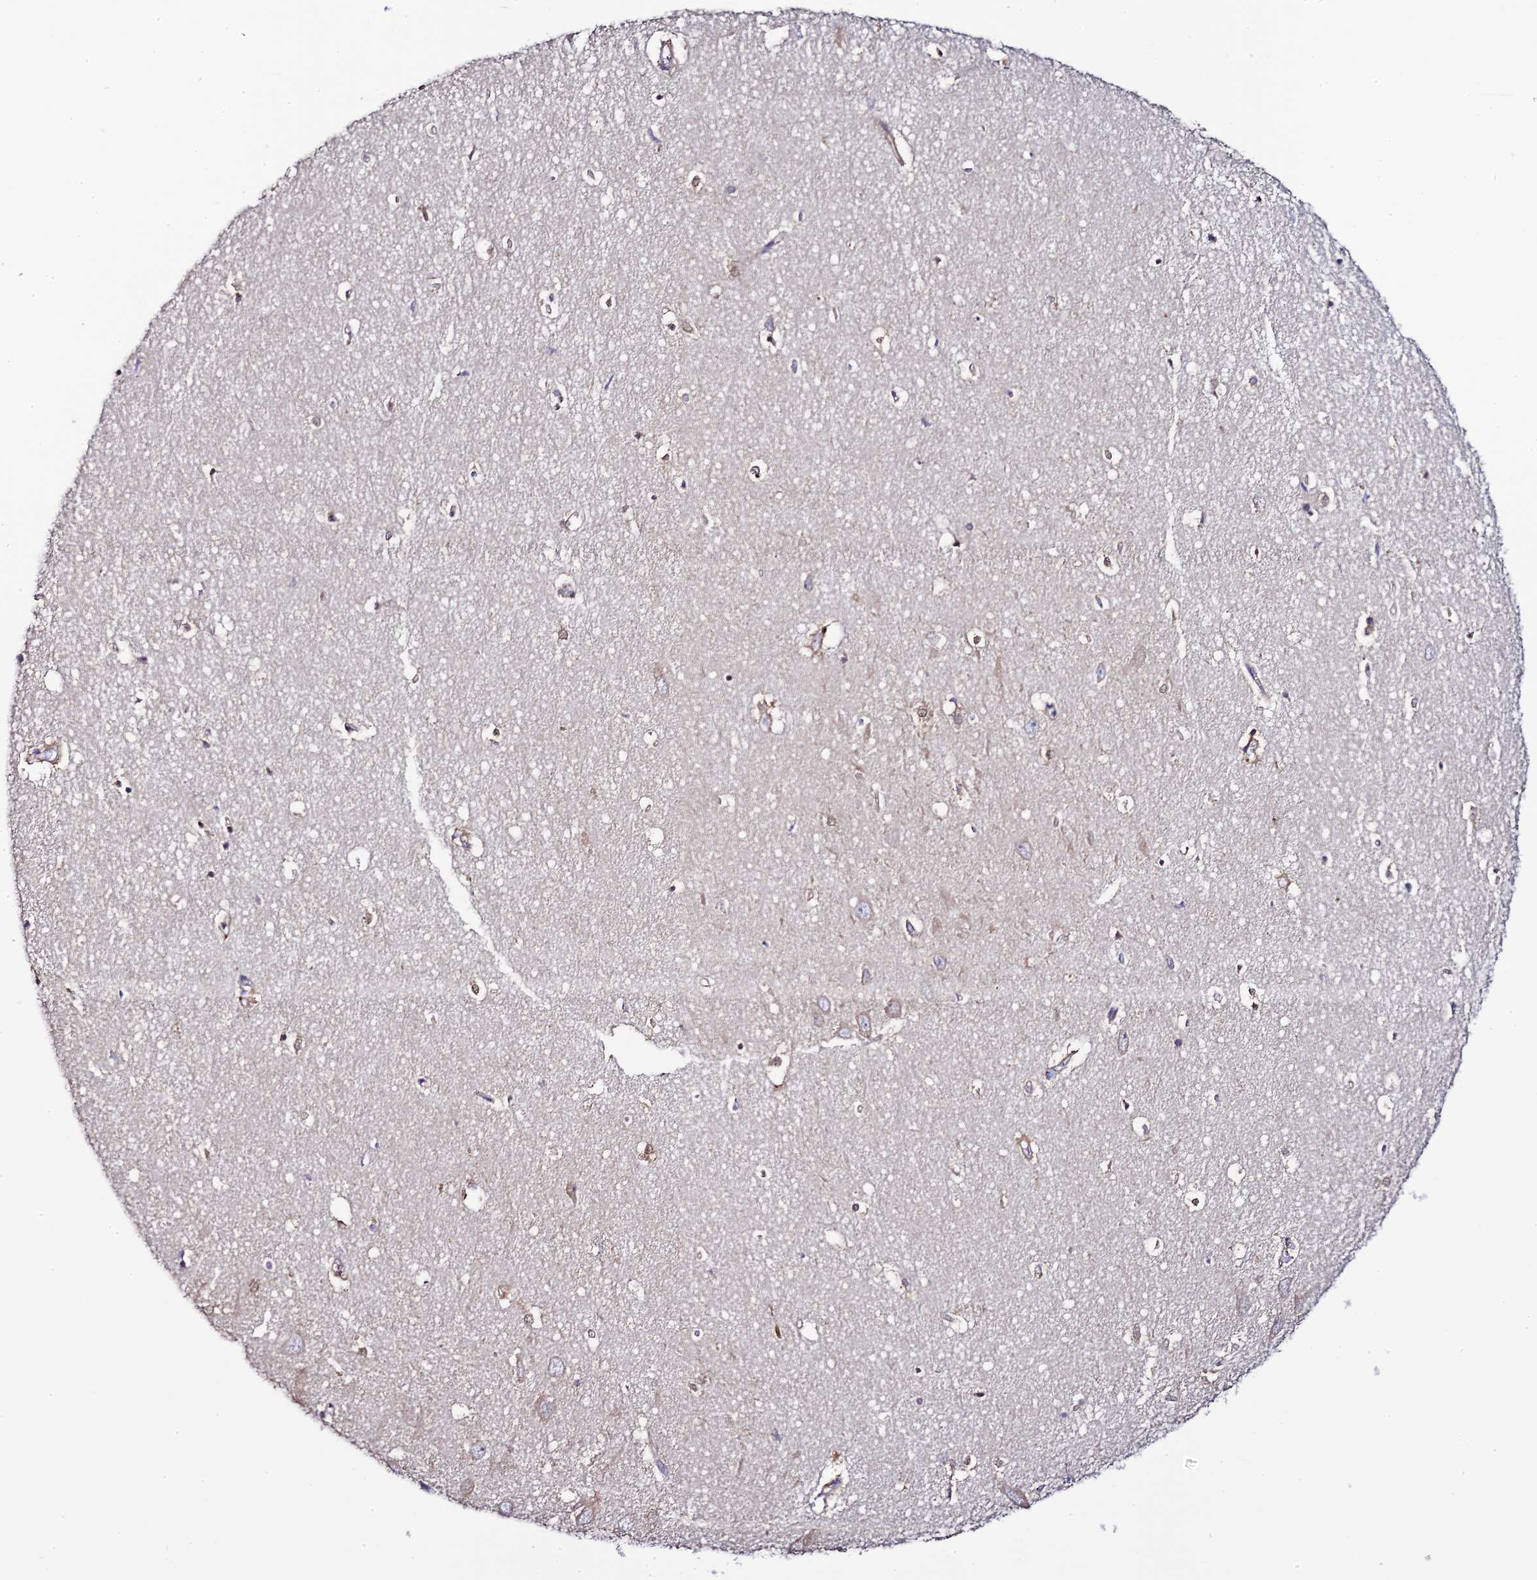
{"staining": {"intensity": "weak", "quantity": "<25%", "location": "cytoplasmic/membranous"}, "tissue": "hippocampus", "cell_type": "Glial cells", "image_type": "normal", "snomed": [{"axis": "morphology", "description": "Normal tissue, NOS"}, {"axis": "topography", "description": "Hippocampus"}], "caption": "Protein analysis of benign hippocampus demonstrates no significant expression in glial cells.", "gene": "P3H3", "patient": {"sex": "female", "age": 64}}